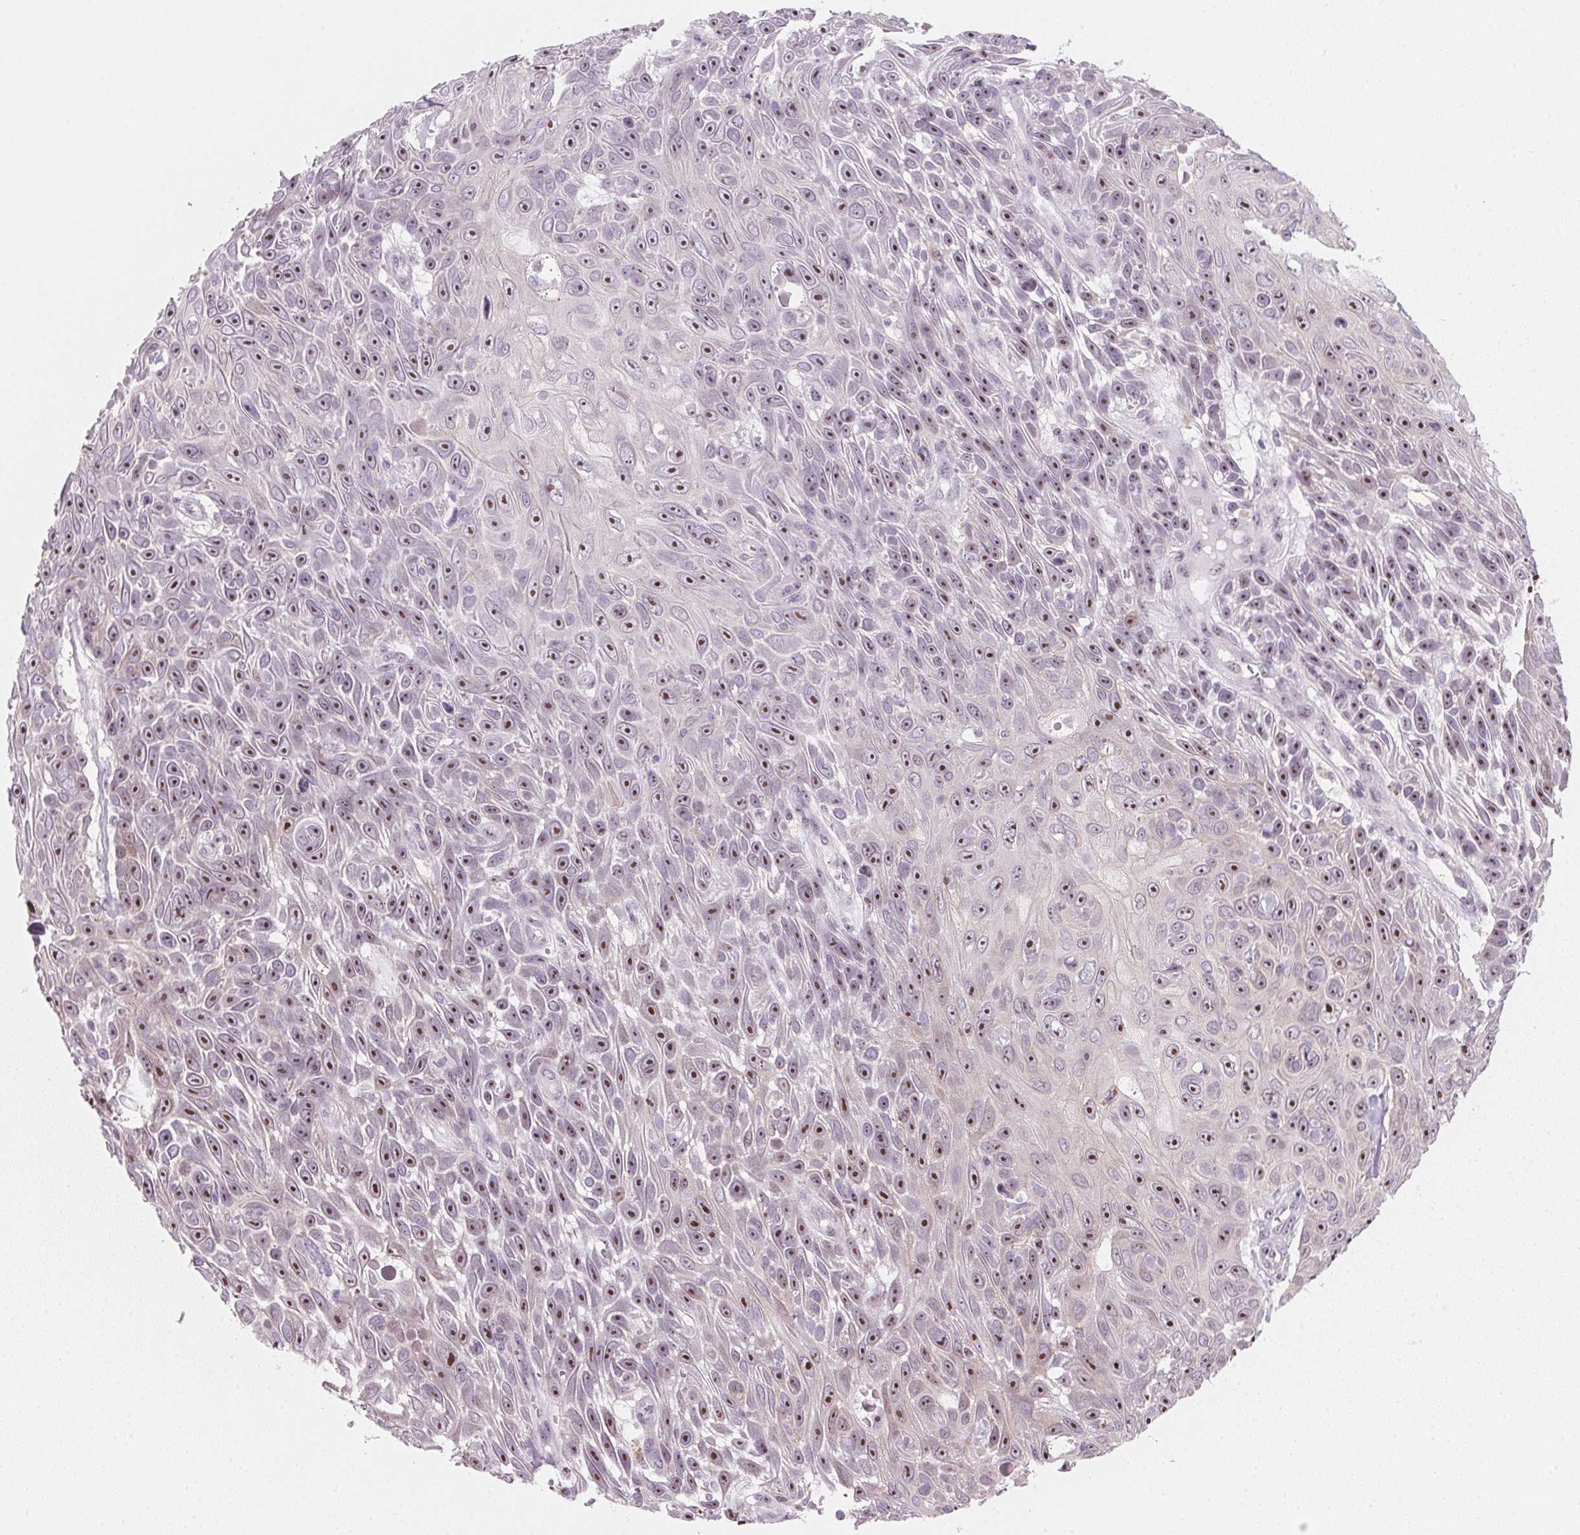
{"staining": {"intensity": "moderate", "quantity": ">75%", "location": "nuclear"}, "tissue": "skin cancer", "cell_type": "Tumor cells", "image_type": "cancer", "snomed": [{"axis": "morphology", "description": "Squamous cell carcinoma, NOS"}, {"axis": "topography", "description": "Skin"}], "caption": "Brown immunohistochemical staining in human skin squamous cell carcinoma reveals moderate nuclear staining in approximately >75% of tumor cells.", "gene": "DNTTIP2", "patient": {"sex": "male", "age": 82}}